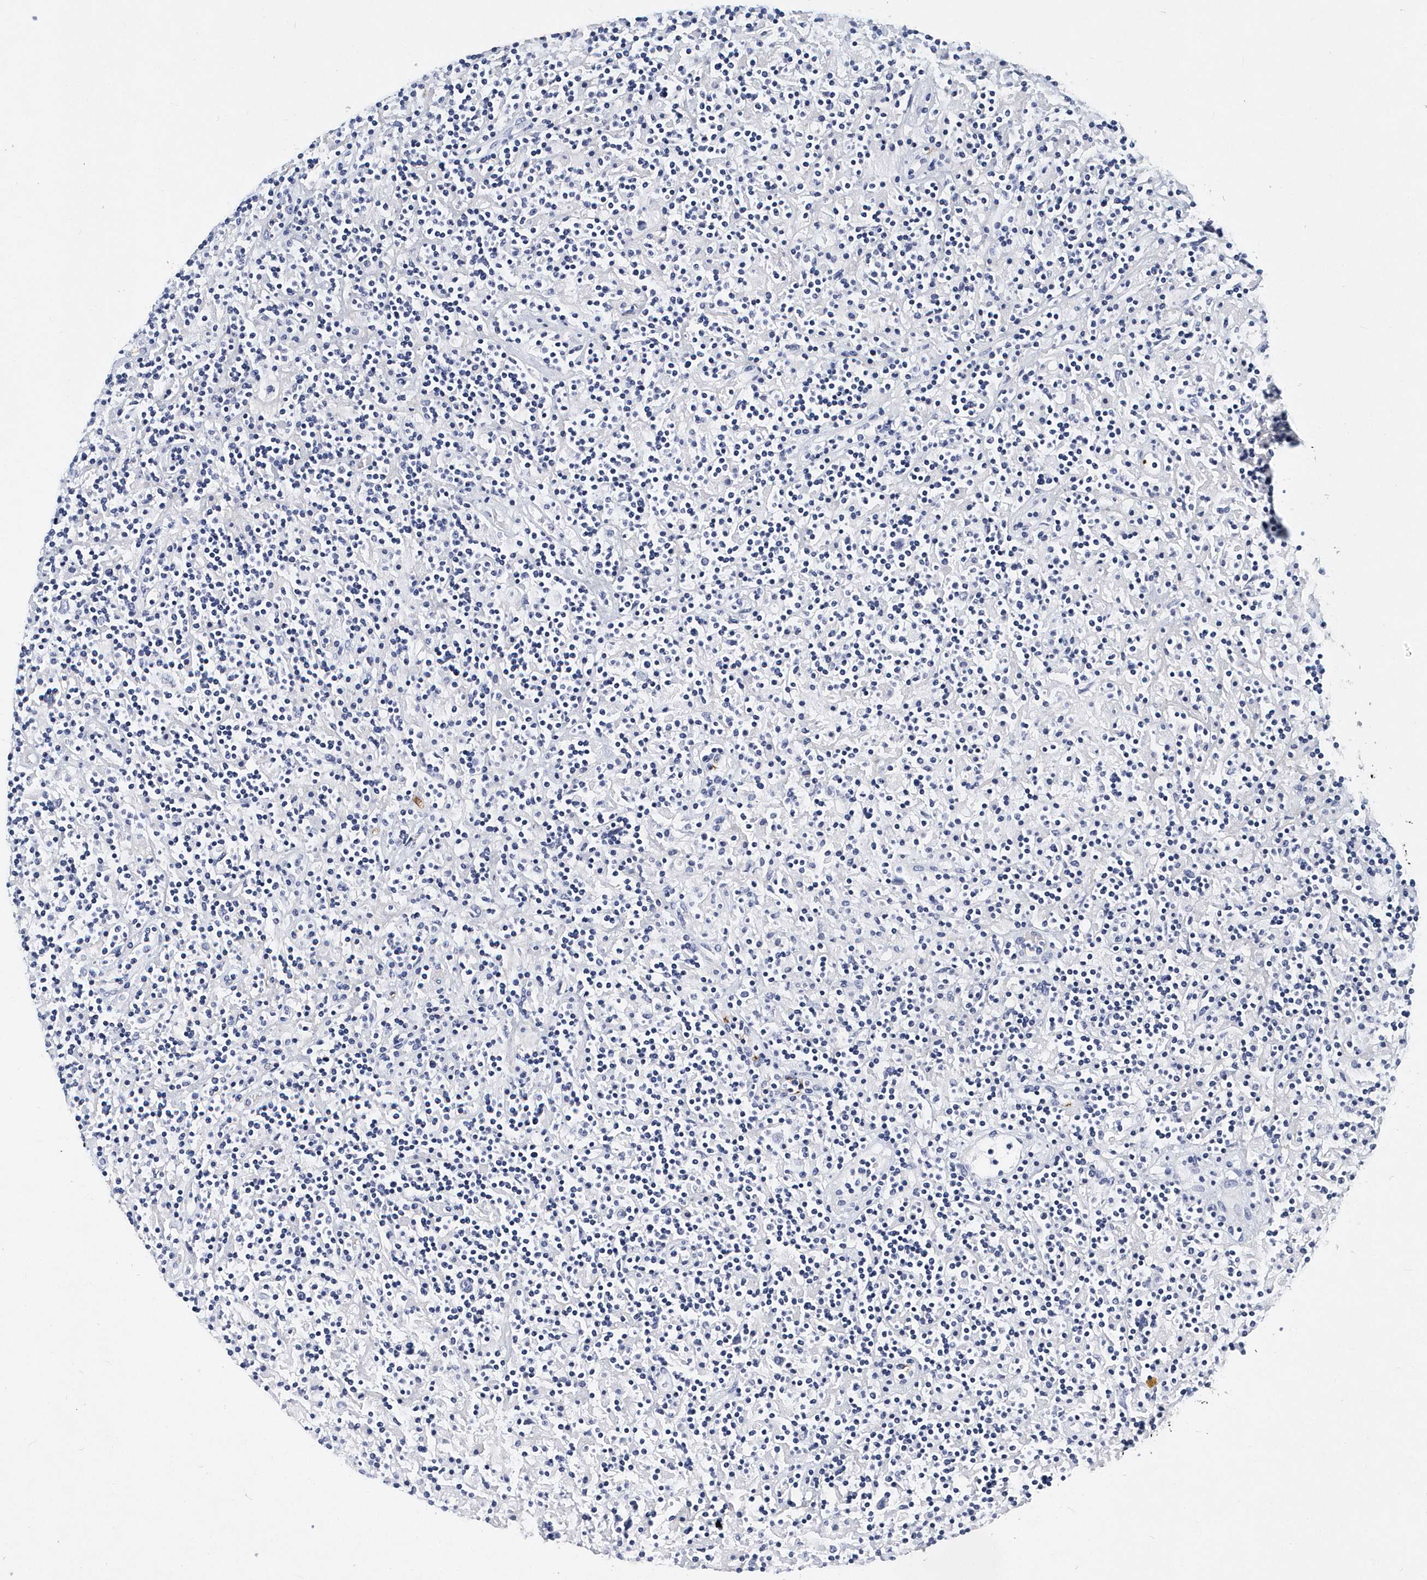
{"staining": {"intensity": "negative", "quantity": "none", "location": "none"}, "tissue": "lymphoma", "cell_type": "Tumor cells", "image_type": "cancer", "snomed": [{"axis": "morphology", "description": "Hodgkin's disease, NOS"}, {"axis": "topography", "description": "Lymph node"}], "caption": "Immunohistochemistry of human Hodgkin's disease reveals no expression in tumor cells.", "gene": "ITGA2B", "patient": {"sex": "male", "age": 70}}